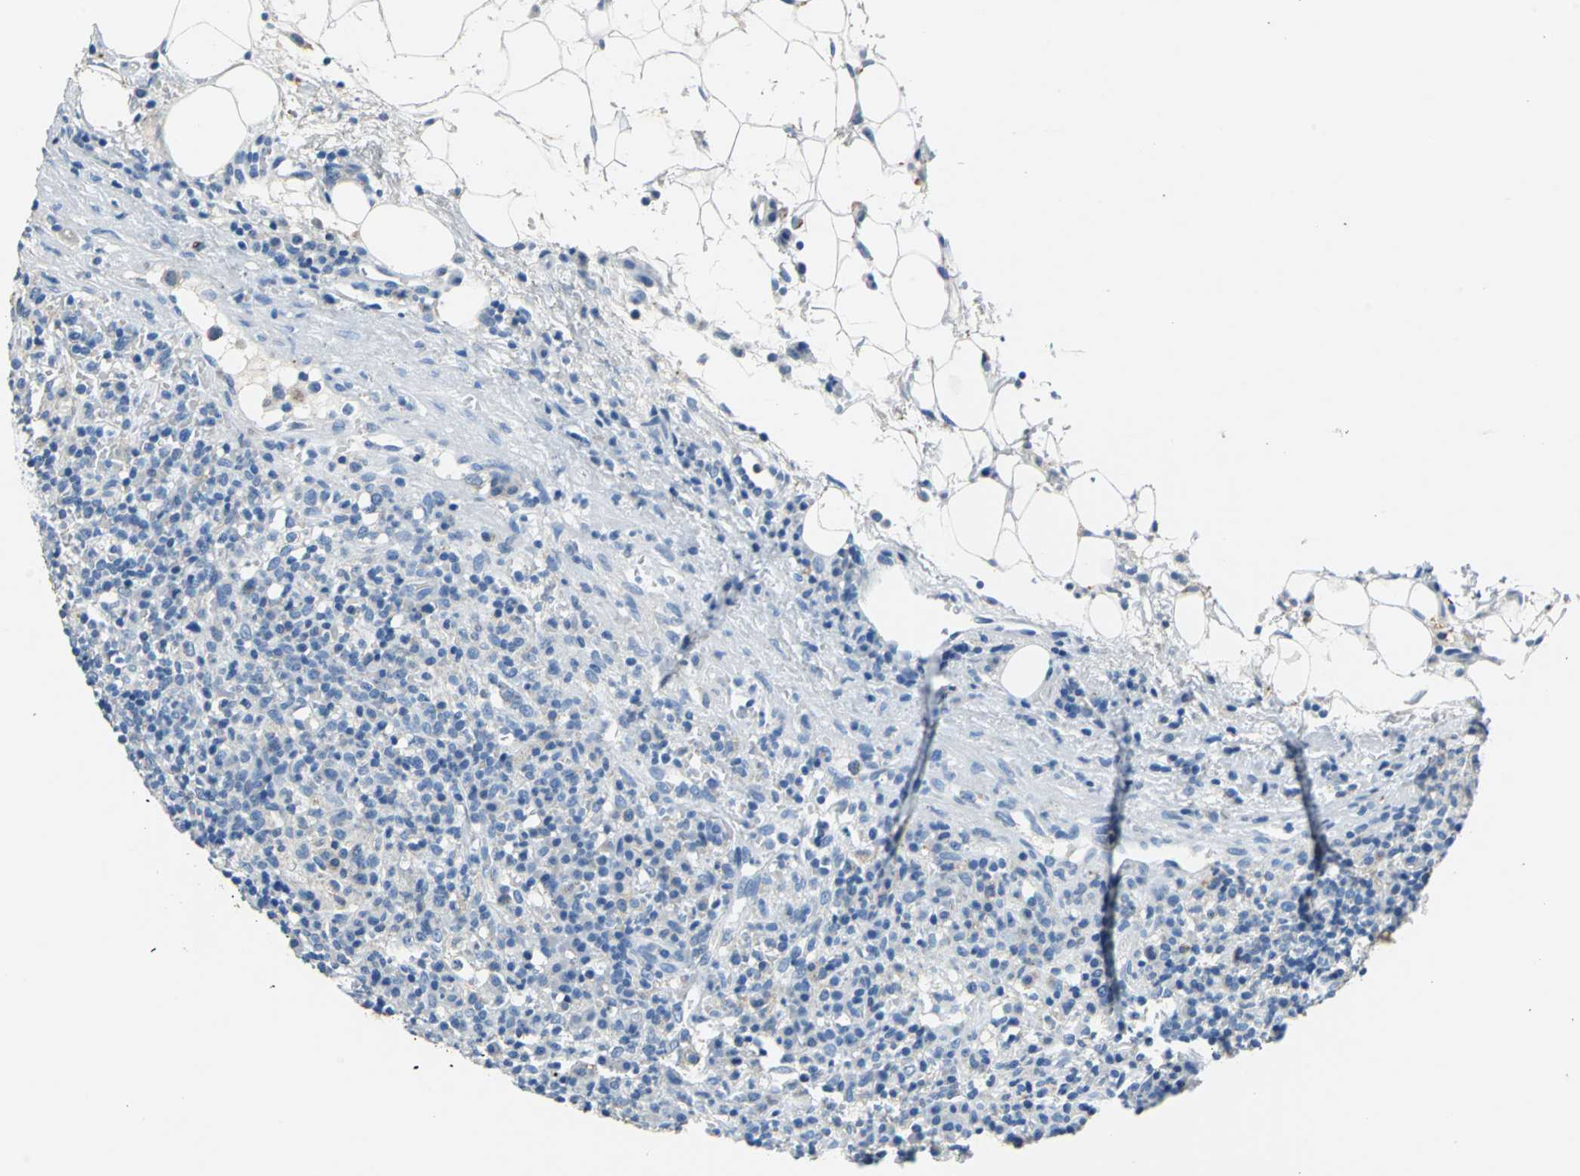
{"staining": {"intensity": "negative", "quantity": "none", "location": "none"}, "tissue": "lymphoma", "cell_type": "Tumor cells", "image_type": "cancer", "snomed": [{"axis": "morphology", "description": "Hodgkin's disease, NOS"}, {"axis": "topography", "description": "Lymph node"}], "caption": "Immunohistochemistry (IHC) histopathology image of neoplastic tissue: lymphoma stained with DAB (3,3'-diaminobenzidine) exhibits no significant protein staining in tumor cells.", "gene": "TEX264", "patient": {"sex": "male", "age": 65}}